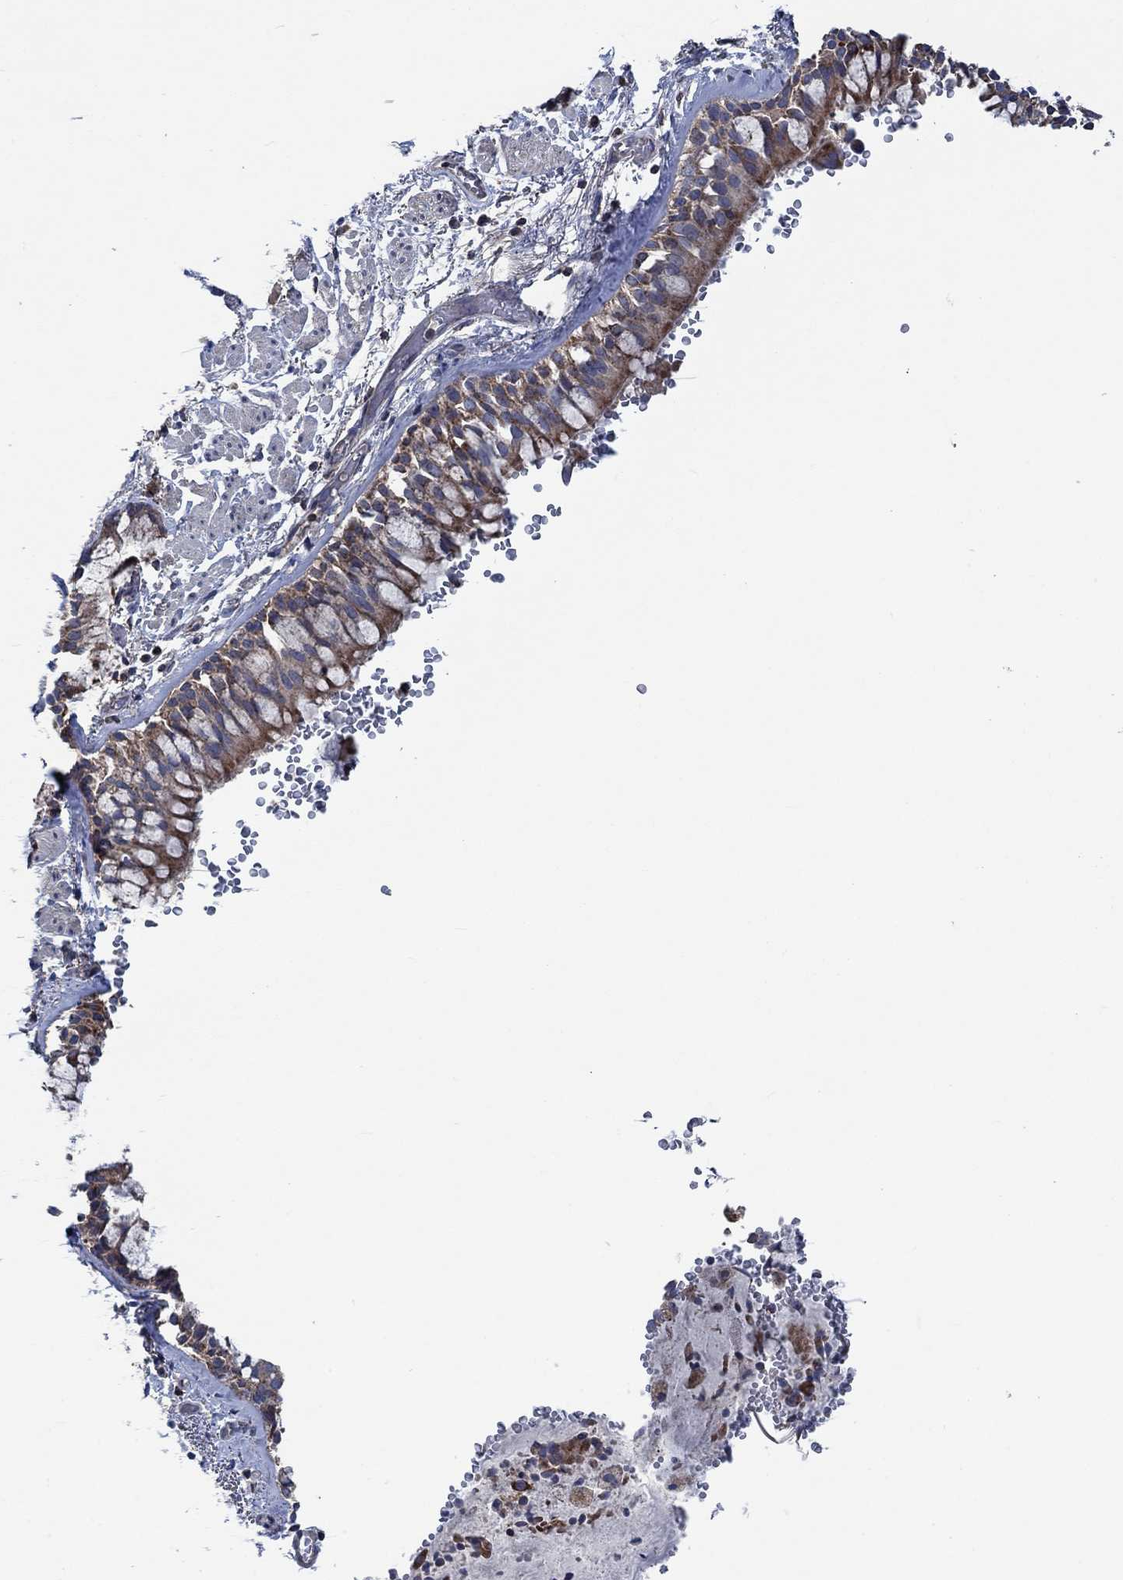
{"staining": {"intensity": "weak", "quantity": ">75%", "location": "cytoplasmic/membranous"}, "tissue": "bronchus", "cell_type": "Respiratory epithelial cells", "image_type": "normal", "snomed": [{"axis": "morphology", "description": "Normal tissue, NOS"}, {"axis": "topography", "description": "Bronchus"}, {"axis": "topography", "description": "Lung"}], "caption": "High-power microscopy captured an IHC photomicrograph of unremarkable bronchus, revealing weak cytoplasmic/membranous positivity in about >75% of respiratory epithelial cells. The protein is shown in brown color, while the nuclei are stained blue.", "gene": "STXBP6", "patient": {"sex": "female", "age": 57}}